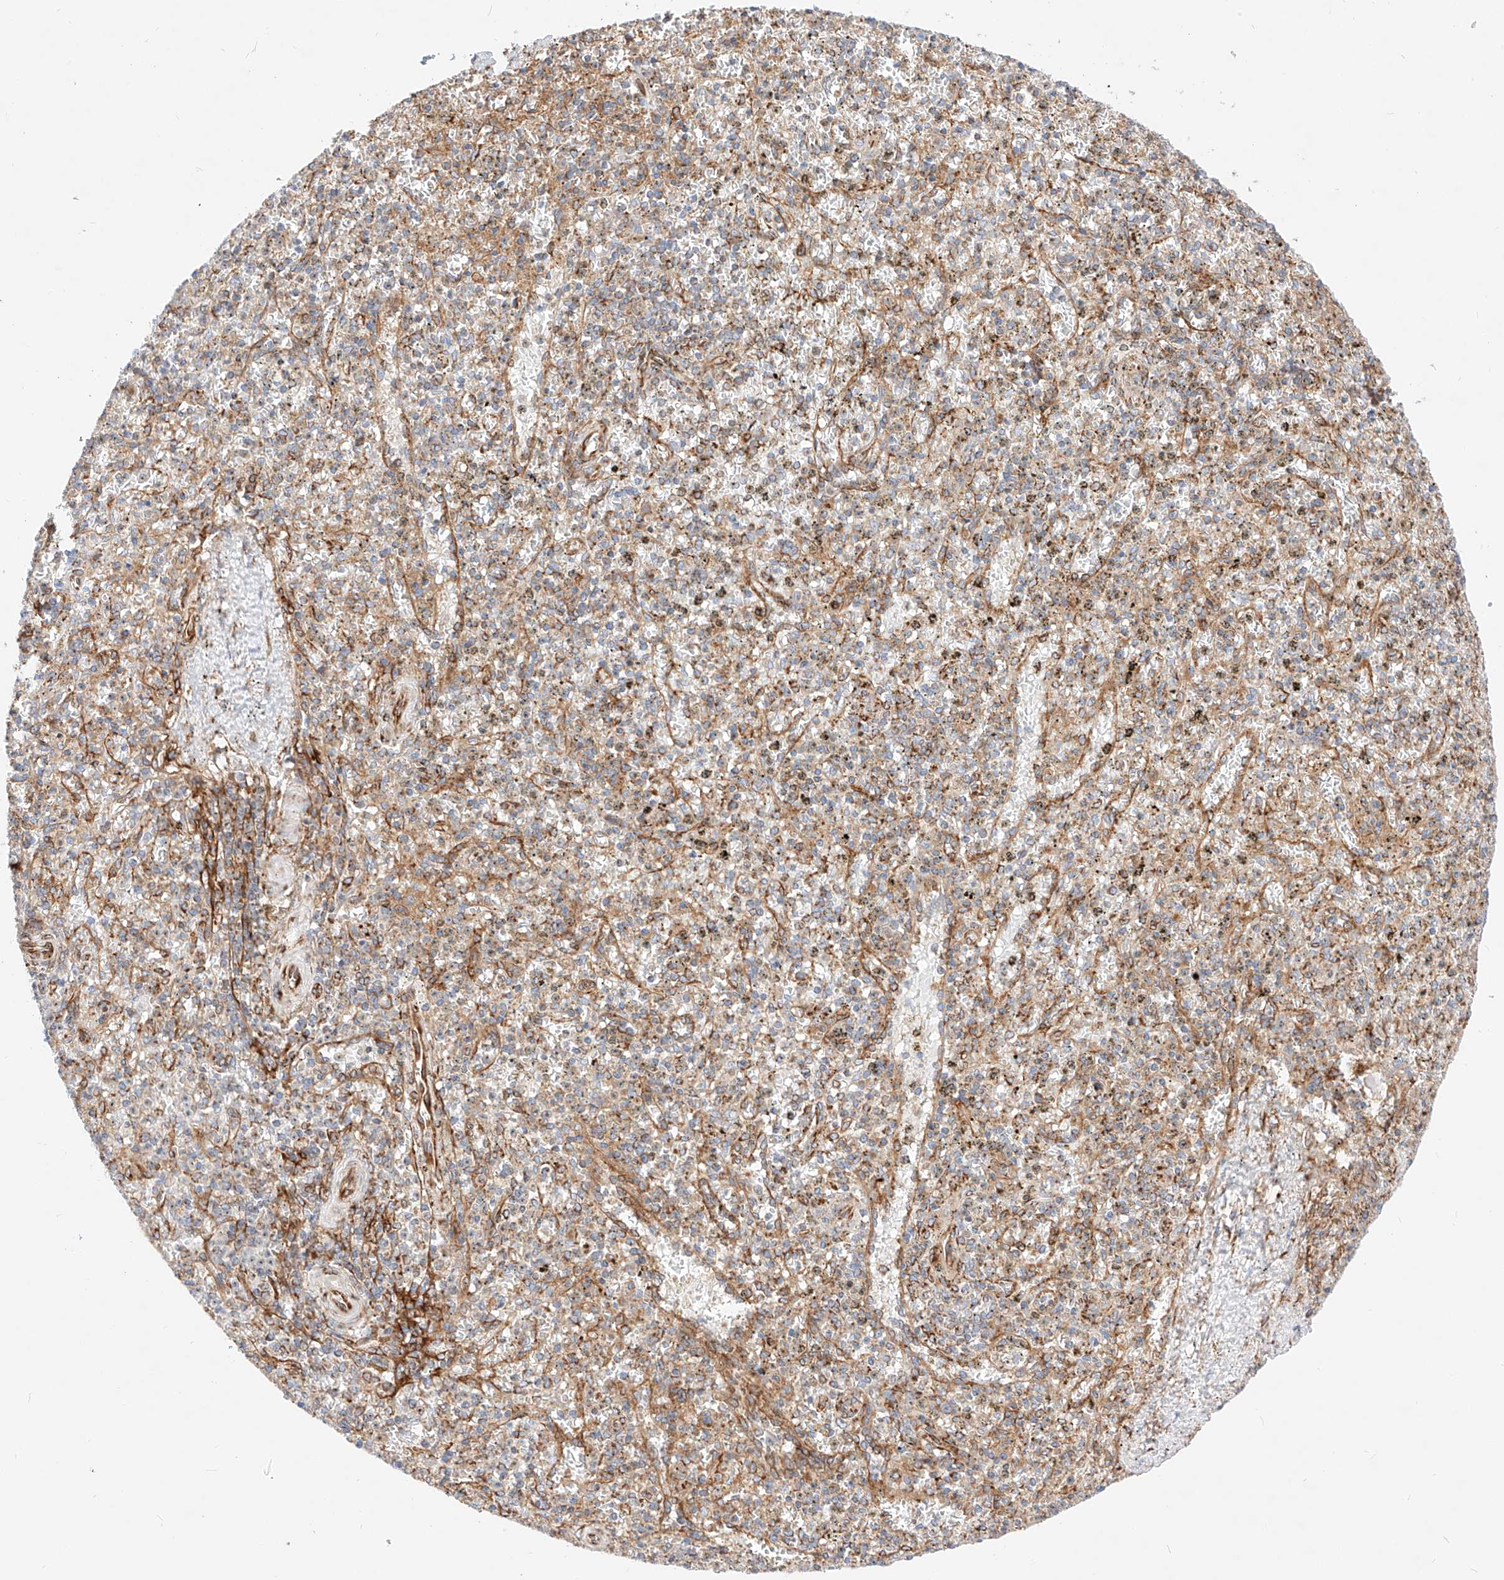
{"staining": {"intensity": "moderate", "quantity": "25%-75%", "location": "cytoplasmic/membranous,nuclear"}, "tissue": "spleen", "cell_type": "Cells in red pulp", "image_type": "normal", "snomed": [{"axis": "morphology", "description": "Normal tissue, NOS"}, {"axis": "topography", "description": "Spleen"}], "caption": "DAB (3,3'-diaminobenzidine) immunohistochemical staining of unremarkable spleen exhibits moderate cytoplasmic/membranous,nuclear protein positivity in about 25%-75% of cells in red pulp. The staining was performed using DAB (3,3'-diaminobenzidine), with brown indicating positive protein expression. Nuclei are stained blue with hematoxylin.", "gene": "CSGALNACT2", "patient": {"sex": "male", "age": 72}}